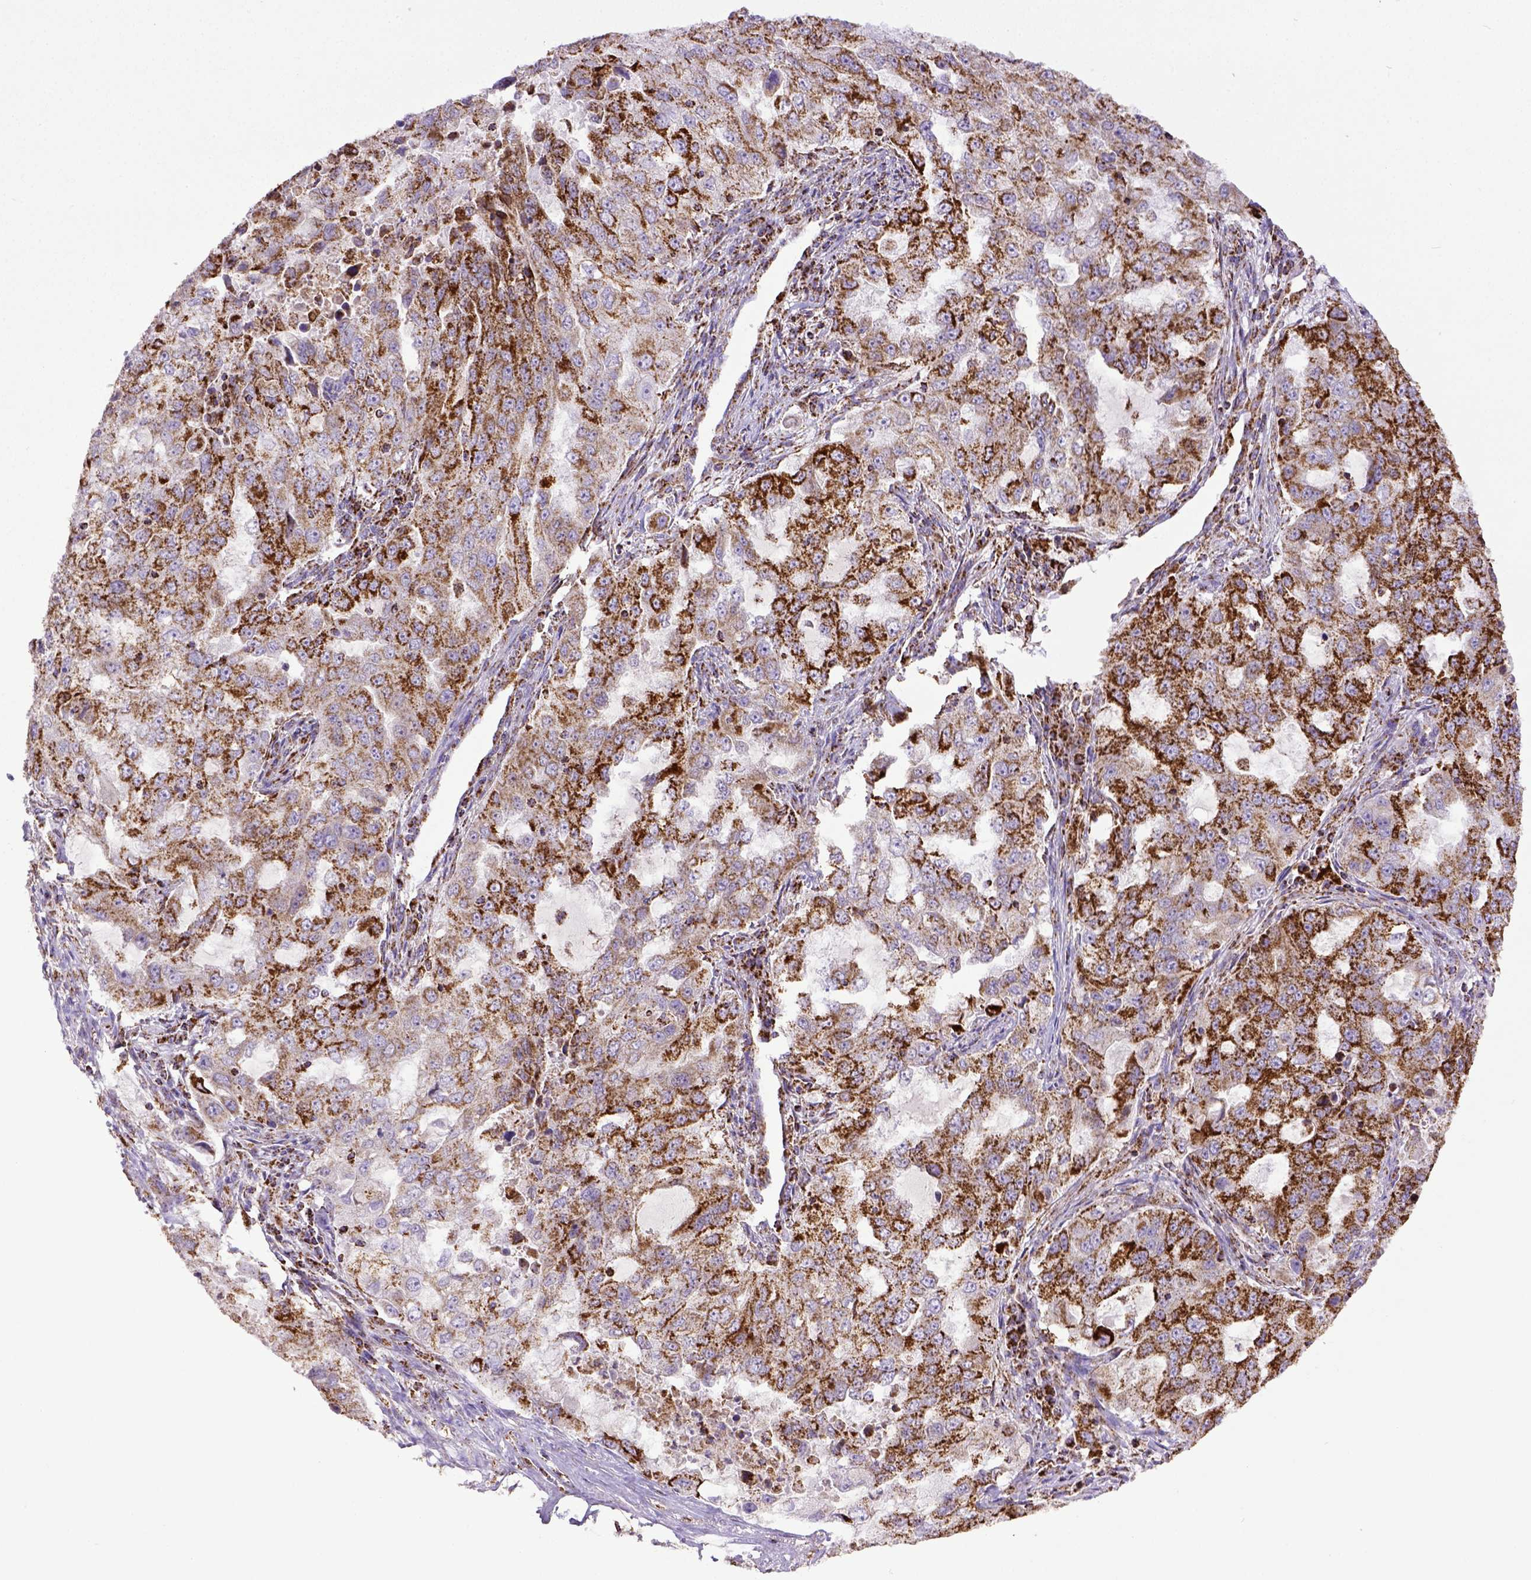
{"staining": {"intensity": "strong", "quantity": ">75%", "location": "cytoplasmic/membranous"}, "tissue": "lung cancer", "cell_type": "Tumor cells", "image_type": "cancer", "snomed": [{"axis": "morphology", "description": "Adenocarcinoma, NOS"}, {"axis": "topography", "description": "Lung"}], "caption": "A high amount of strong cytoplasmic/membranous expression is identified in about >75% of tumor cells in adenocarcinoma (lung) tissue. (Stains: DAB (3,3'-diaminobenzidine) in brown, nuclei in blue, Microscopy: brightfield microscopy at high magnification).", "gene": "MT-CO1", "patient": {"sex": "female", "age": 61}}